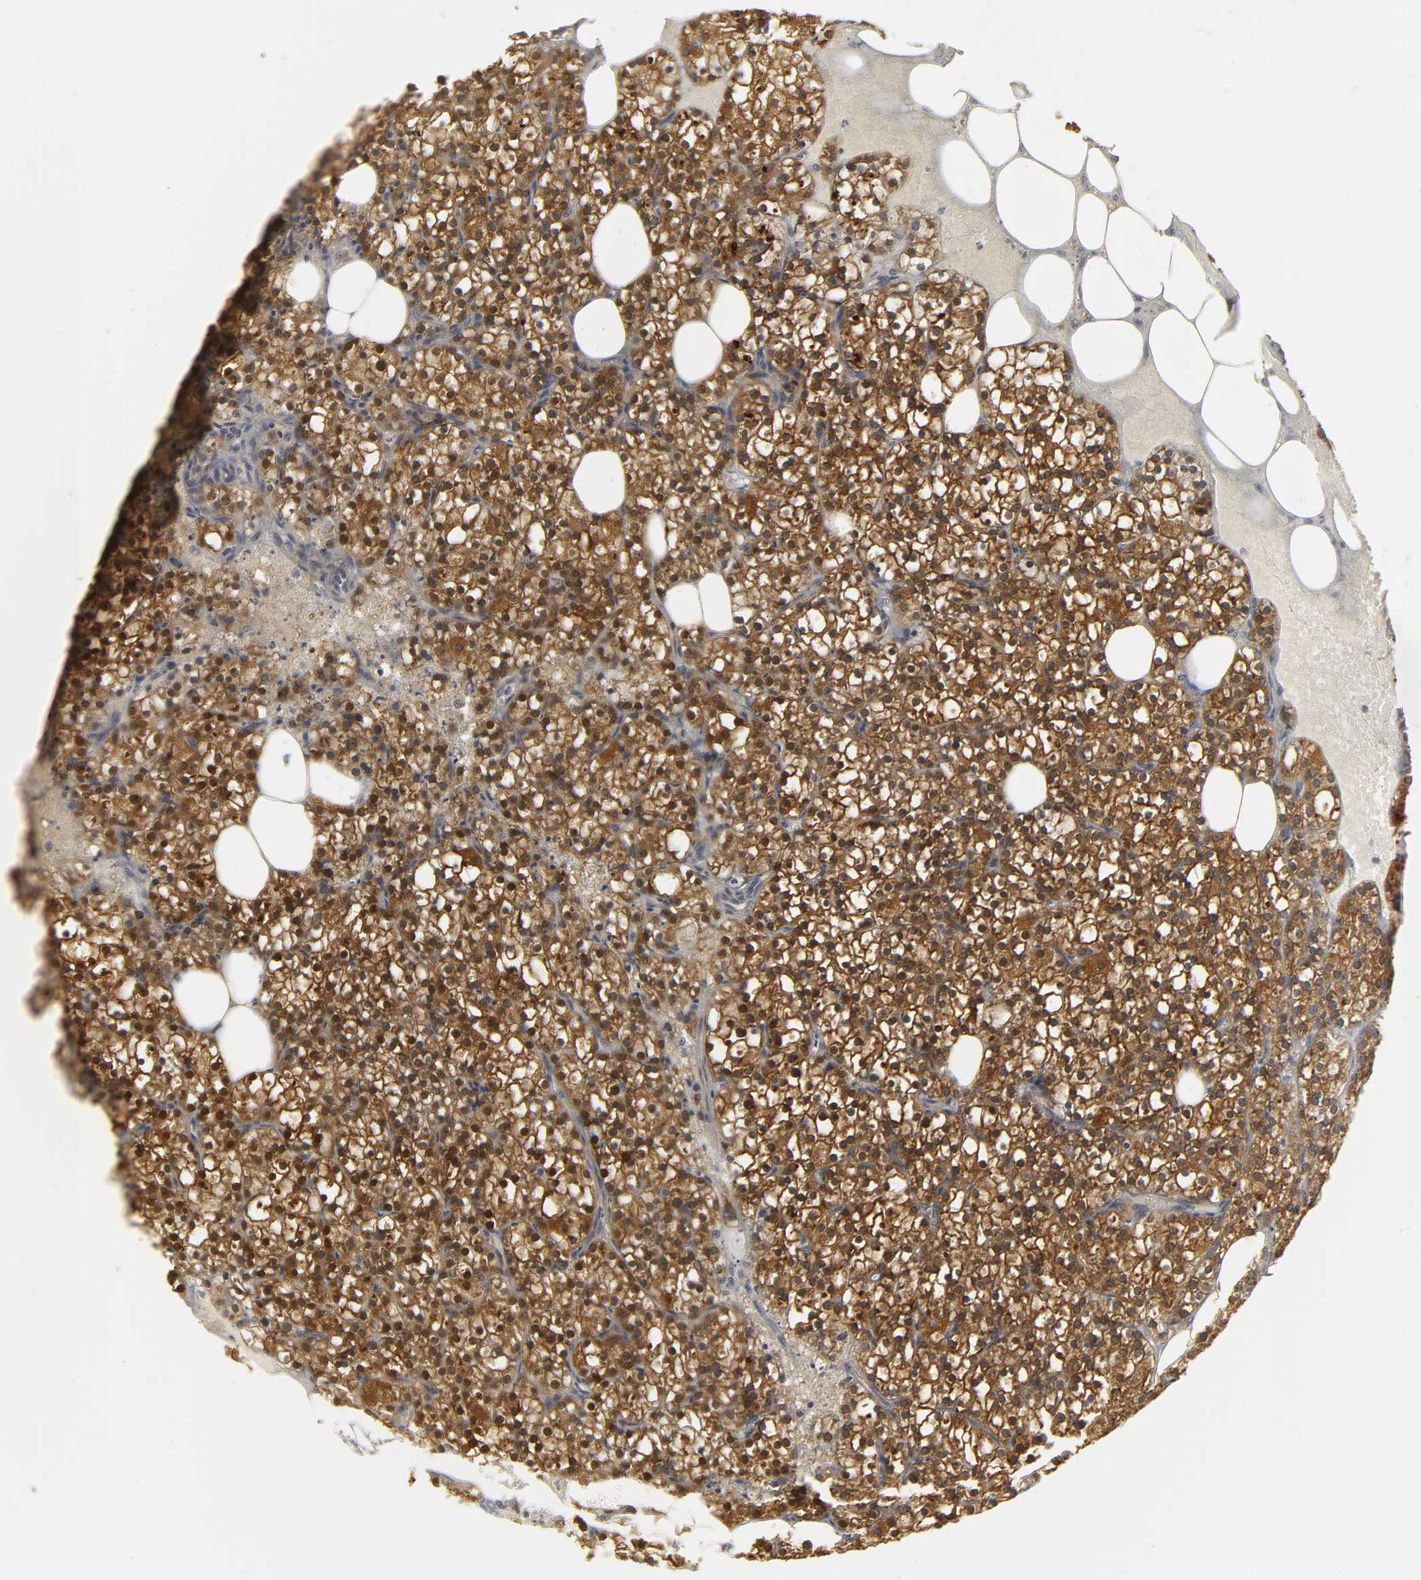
{"staining": {"intensity": "strong", "quantity": ">75%", "location": "cytoplasmic/membranous,nuclear"}, "tissue": "parathyroid gland", "cell_type": "Glandular cells", "image_type": "normal", "snomed": [{"axis": "morphology", "description": "Normal tissue, NOS"}, {"axis": "topography", "description": "Parathyroid gland"}], "caption": "DAB immunohistochemical staining of benign parathyroid gland exhibits strong cytoplasmic/membranous,nuclear protein positivity in approximately >75% of glandular cells. (brown staining indicates protein expression, while blue staining denotes nuclei).", "gene": "PARK7", "patient": {"sex": "female", "age": 63}}